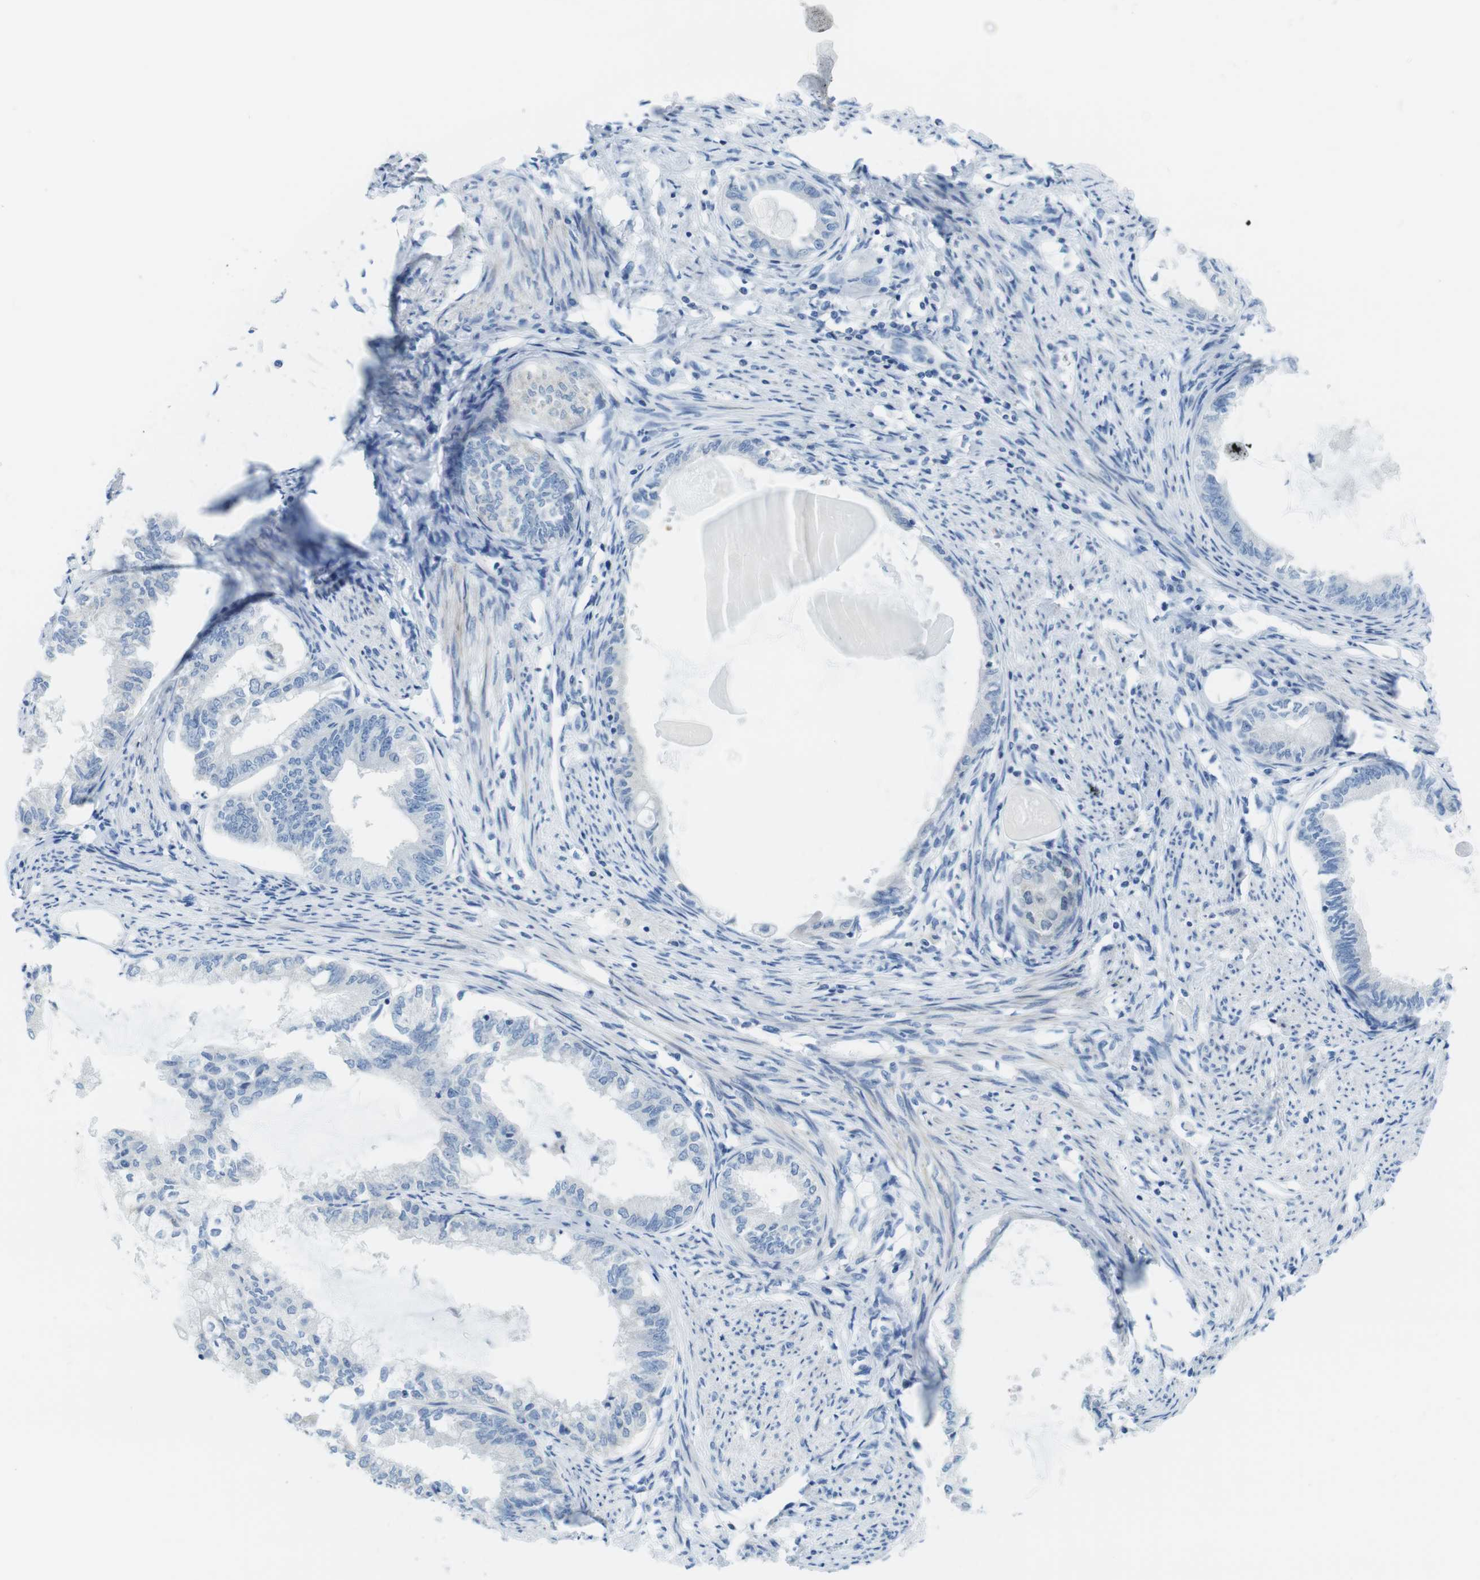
{"staining": {"intensity": "negative", "quantity": "none", "location": "none"}, "tissue": "endometrial cancer", "cell_type": "Tumor cells", "image_type": "cancer", "snomed": [{"axis": "morphology", "description": "Adenocarcinoma, NOS"}, {"axis": "topography", "description": "Endometrium"}], "caption": "An image of adenocarcinoma (endometrial) stained for a protein reveals no brown staining in tumor cells. (DAB immunohistochemistry (IHC) with hematoxylin counter stain).", "gene": "ASIC5", "patient": {"sex": "female", "age": 86}}